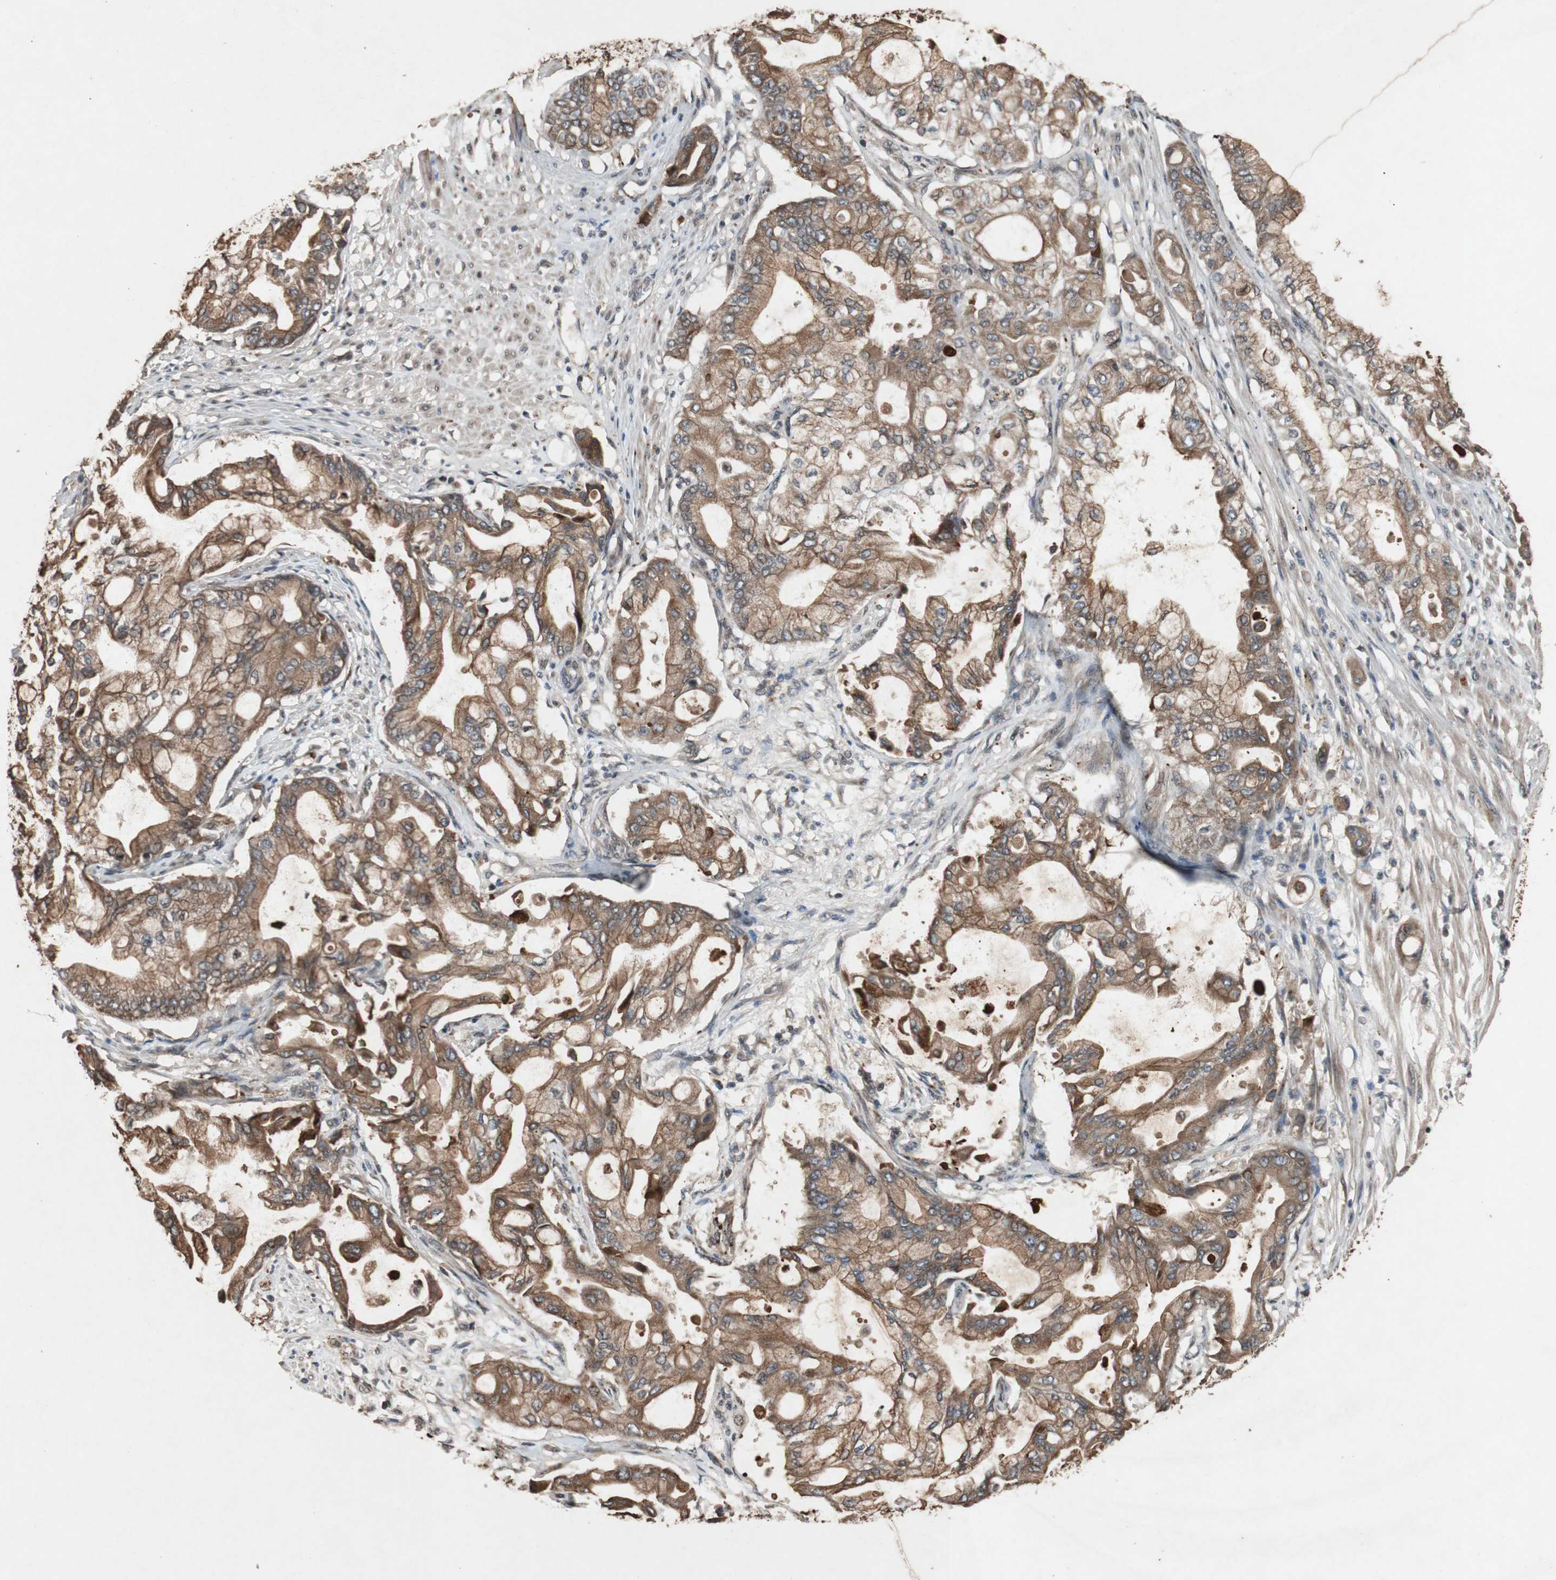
{"staining": {"intensity": "moderate", "quantity": ">75%", "location": "cytoplasmic/membranous"}, "tissue": "pancreatic cancer", "cell_type": "Tumor cells", "image_type": "cancer", "snomed": [{"axis": "morphology", "description": "Adenocarcinoma, NOS"}, {"axis": "morphology", "description": "Adenocarcinoma, metastatic, NOS"}, {"axis": "topography", "description": "Lymph node"}, {"axis": "topography", "description": "Pancreas"}, {"axis": "topography", "description": "Duodenum"}], "caption": "Immunohistochemical staining of adenocarcinoma (pancreatic) displays medium levels of moderate cytoplasmic/membranous staining in about >75% of tumor cells. The staining is performed using DAB (3,3'-diaminobenzidine) brown chromogen to label protein expression. The nuclei are counter-stained blue using hematoxylin.", "gene": "SLIT2", "patient": {"sex": "female", "age": 64}}